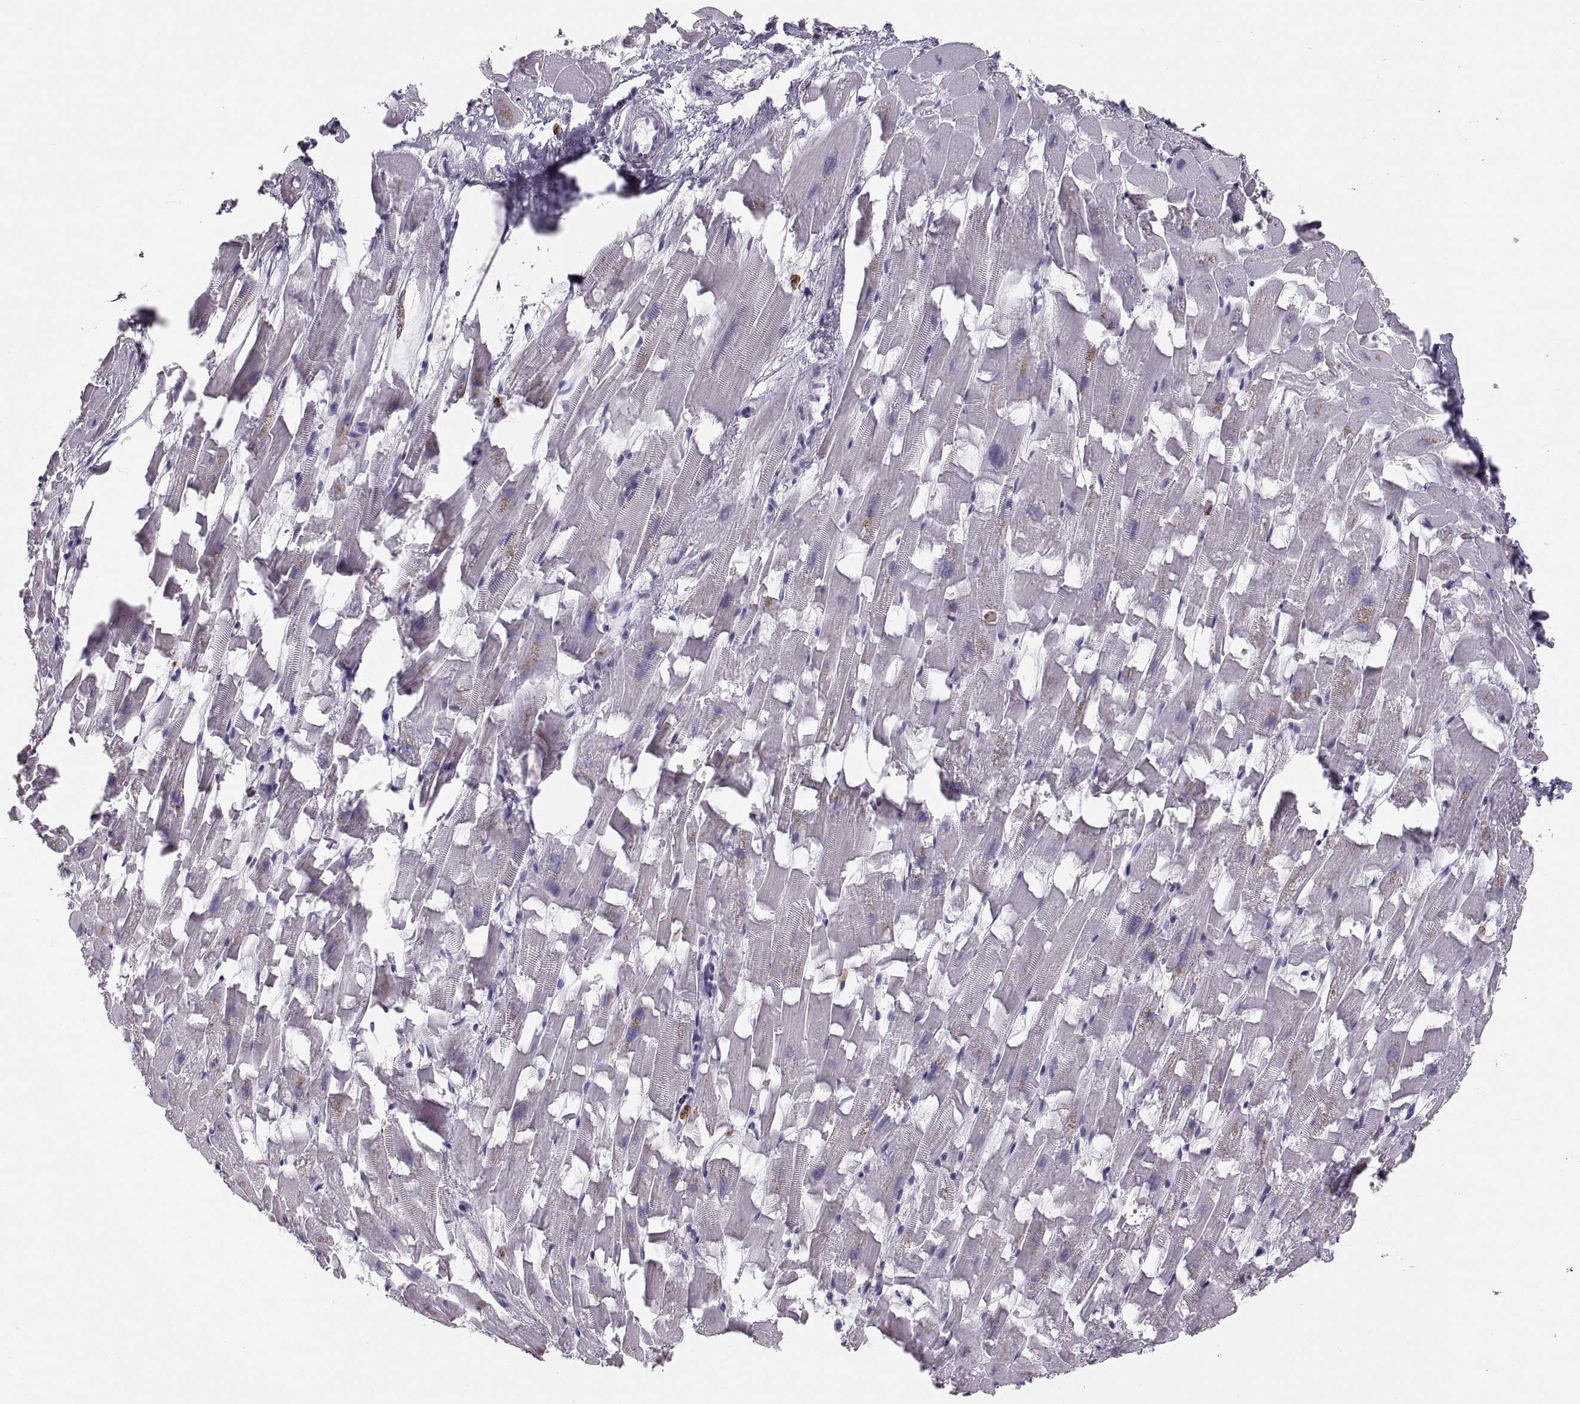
{"staining": {"intensity": "negative", "quantity": "none", "location": "none"}, "tissue": "heart muscle", "cell_type": "Cardiomyocytes", "image_type": "normal", "snomed": [{"axis": "morphology", "description": "Normal tissue, NOS"}, {"axis": "topography", "description": "Heart"}], "caption": "This histopathology image is of benign heart muscle stained with immunohistochemistry (IHC) to label a protein in brown with the nuclei are counter-stained blue. There is no positivity in cardiomyocytes.", "gene": "MILR1", "patient": {"sex": "female", "age": 64}}